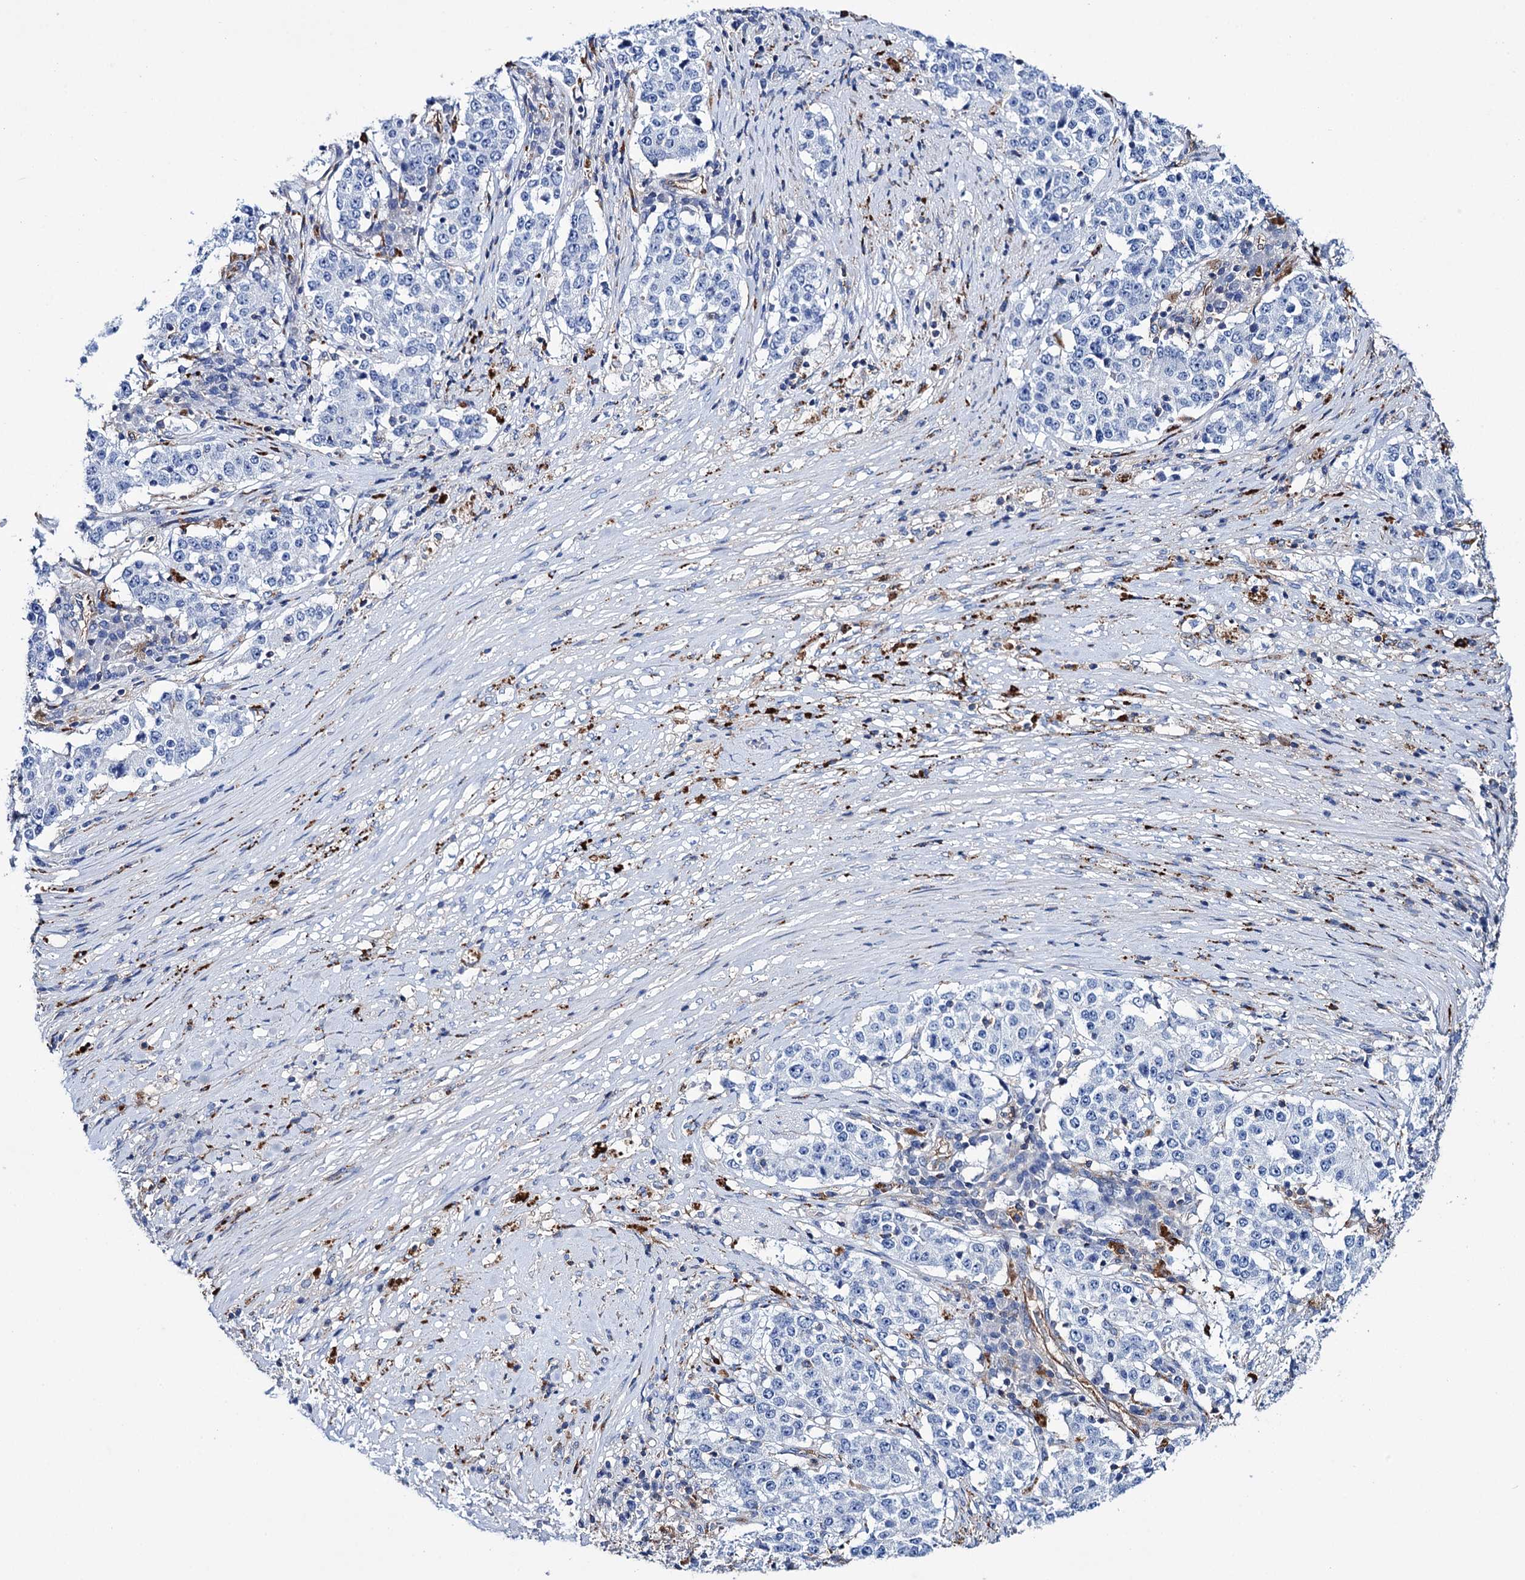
{"staining": {"intensity": "negative", "quantity": "none", "location": "none"}, "tissue": "stomach cancer", "cell_type": "Tumor cells", "image_type": "cancer", "snomed": [{"axis": "morphology", "description": "Adenocarcinoma, NOS"}, {"axis": "topography", "description": "Stomach"}], "caption": "This is an immunohistochemistry histopathology image of stomach cancer. There is no positivity in tumor cells.", "gene": "SCPEP1", "patient": {"sex": "male", "age": 59}}